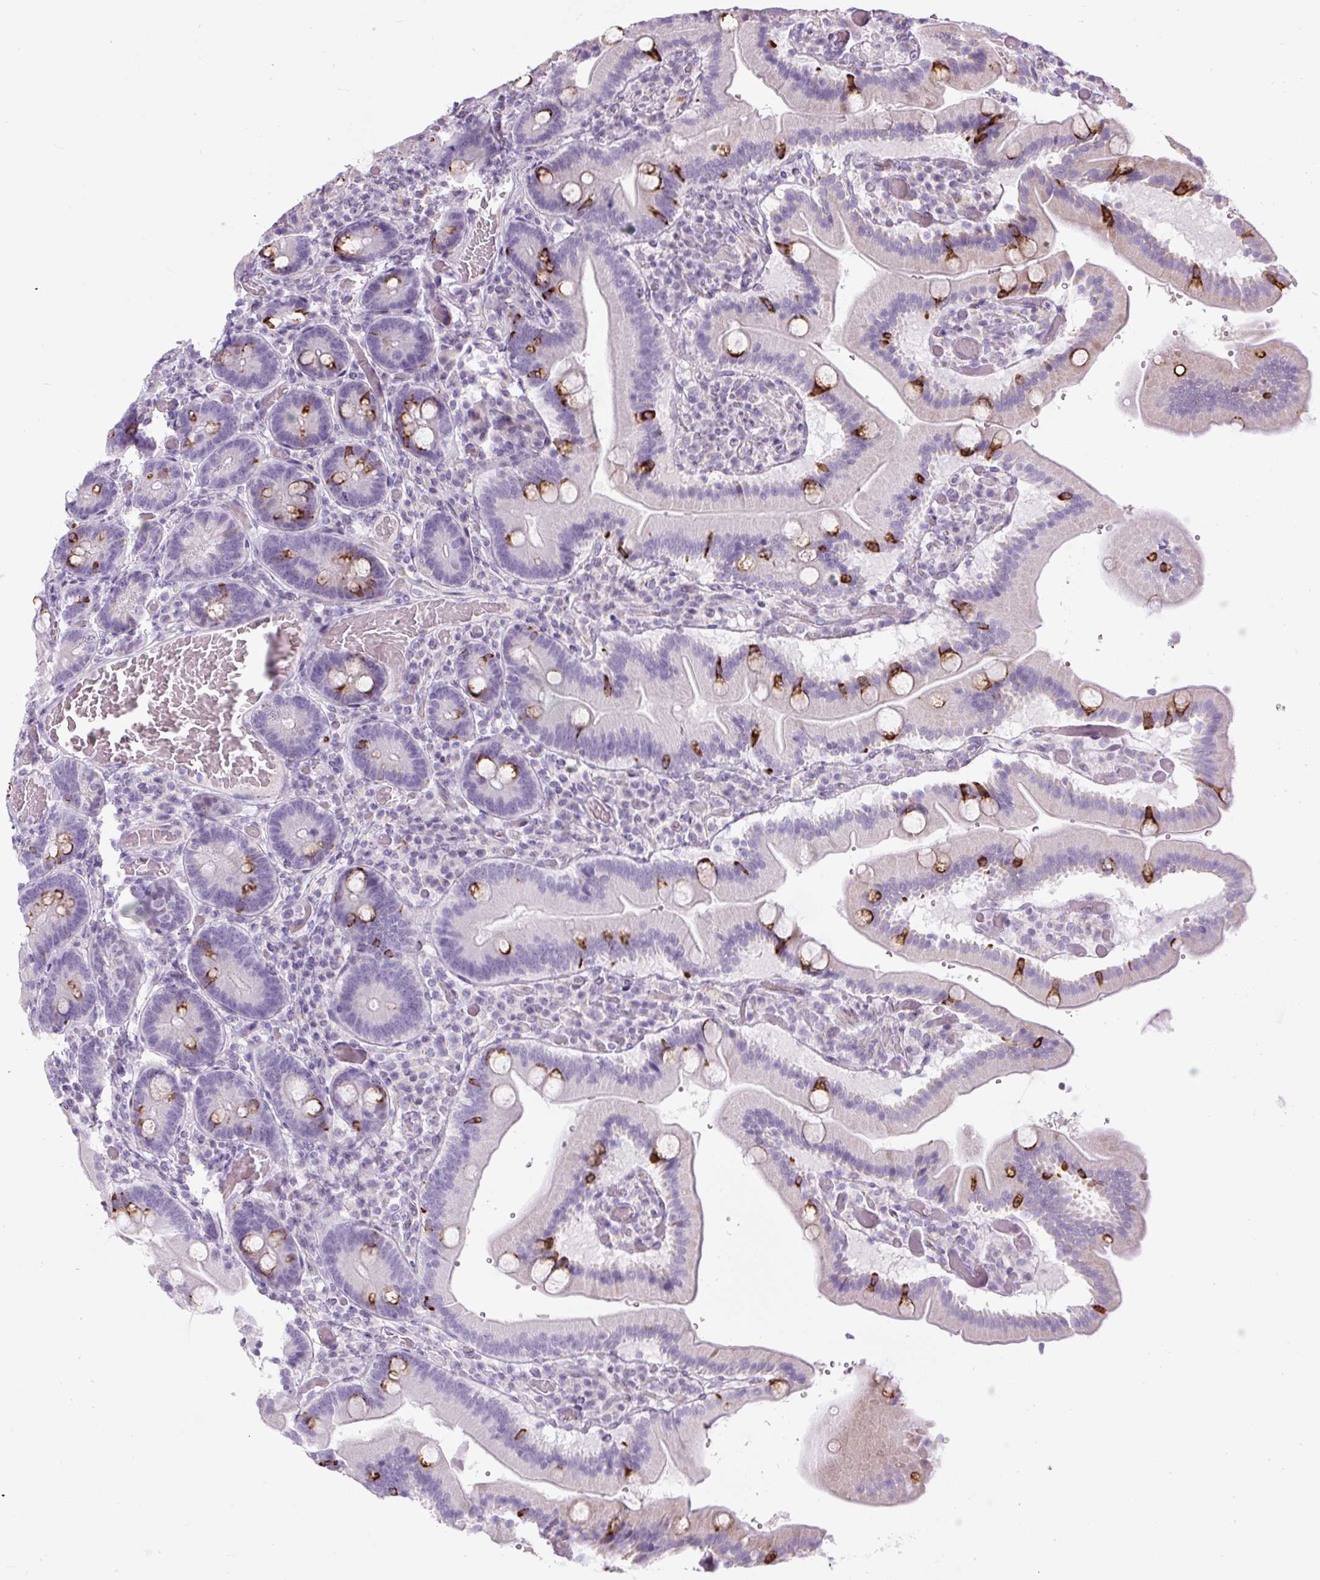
{"staining": {"intensity": "strong", "quantity": "<25%", "location": "cytoplasmic/membranous"}, "tissue": "duodenum", "cell_type": "Glandular cells", "image_type": "normal", "snomed": [{"axis": "morphology", "description": "Normal tissue, NOS"}, {"axis": "topography", "description": "Duodenum"}], "caption": "Duodenum stained with immunohistochemistry (IHC) demonstrates strong cytoplasmic/membranous staining in approximately <25% of glandular cells. (Brightfield microscopy of DAB IHC at high magnification).", "gene": "FGFBP3", "patient": {"sex": "female", "age": 62}}